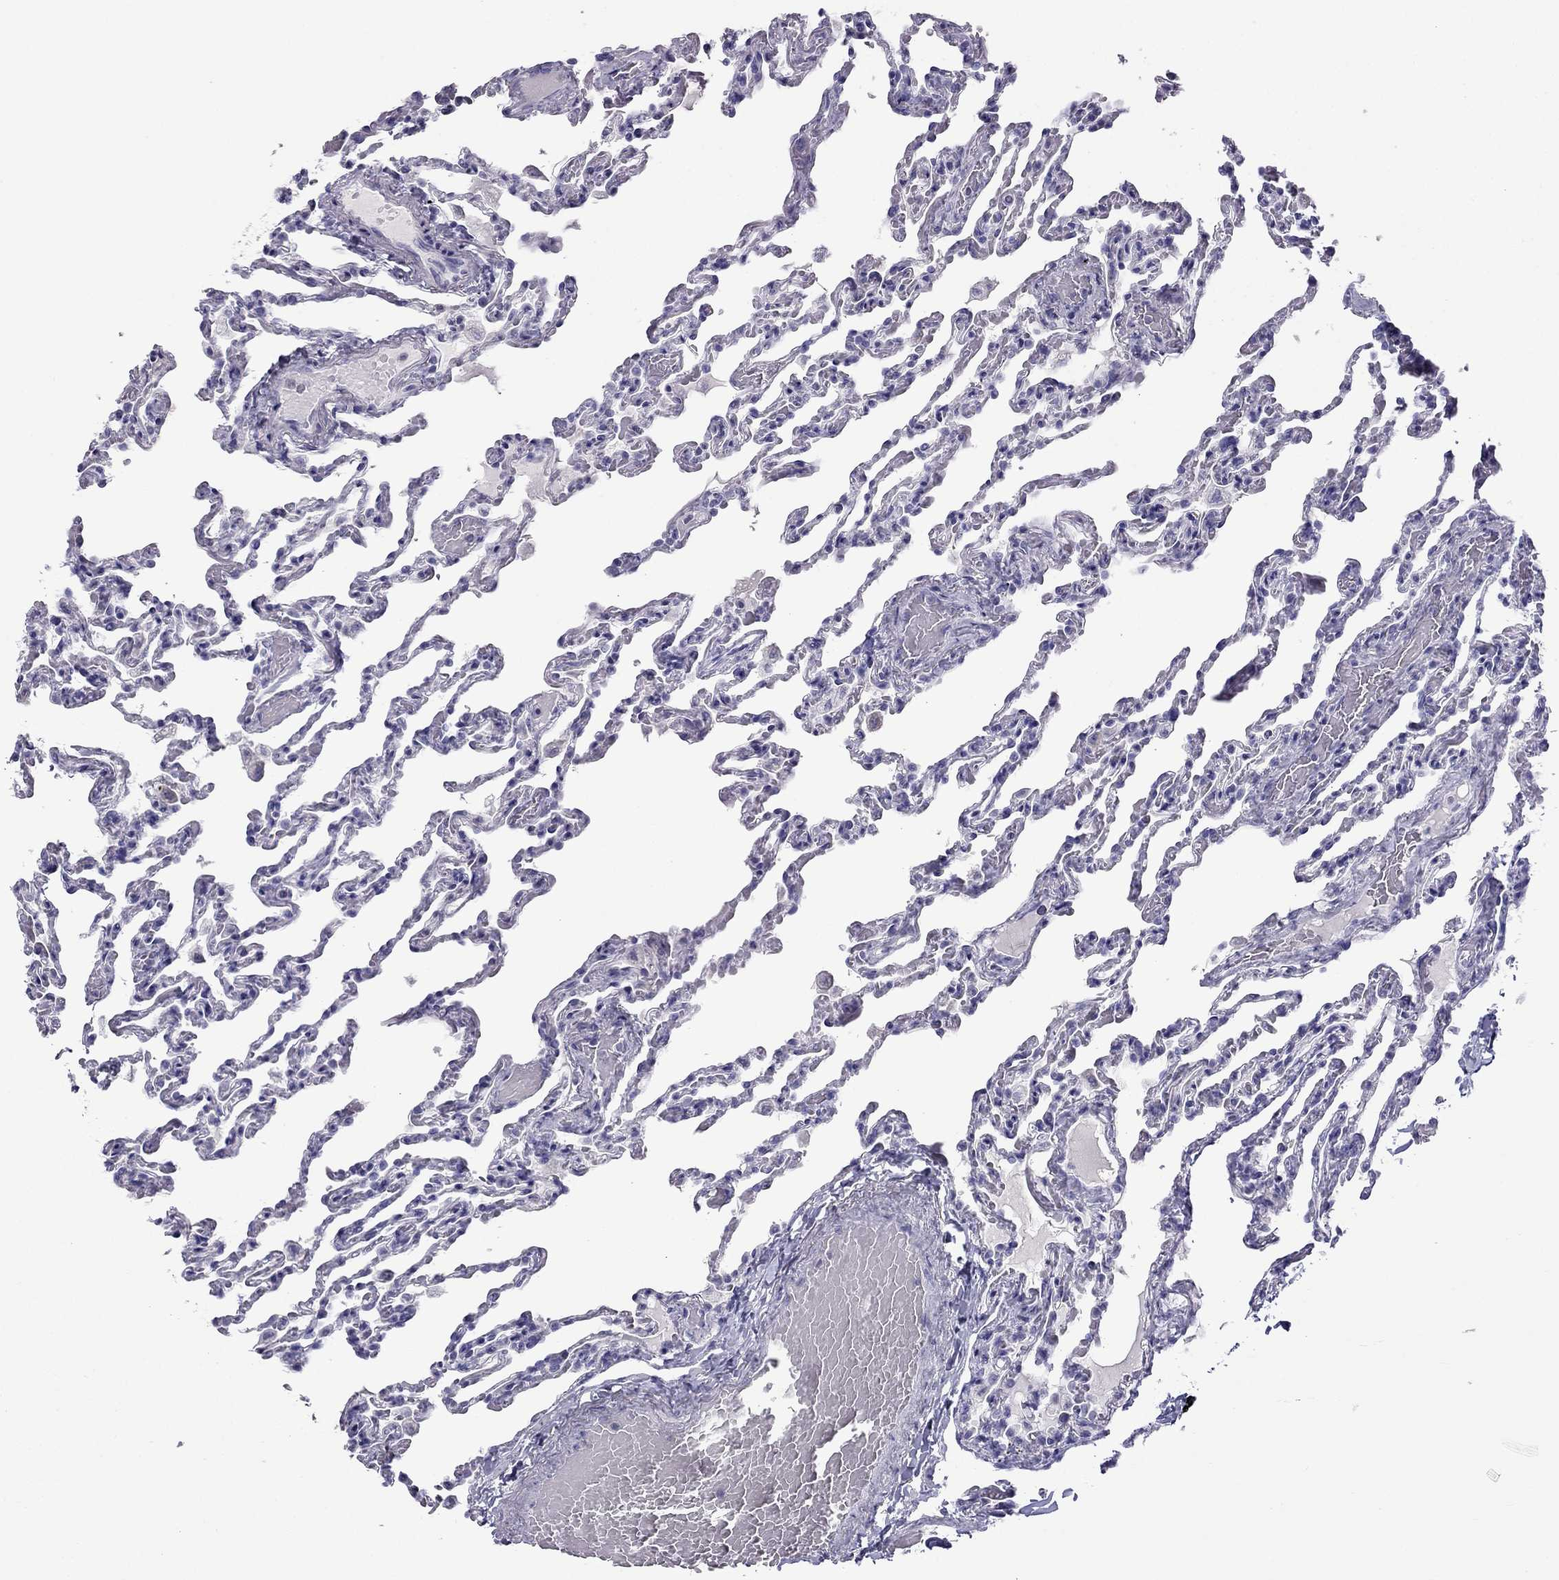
{"staining": {"intensity": "negative", "quantity": "none", "location": "none"}, "tissue": "lung", "cell_type": "Alveolar cells", "image_type": "normal", "snomed": [{"axis": "morphology", "description": "Normal tissue, NOS"}, {"axis": "topography", "description": "Lung"}], "caption": "The image demonstrates no significant expression in alveolar cells of lung.", "gene": "ERC2", "patient": {"sex": "female", "age": 43}}